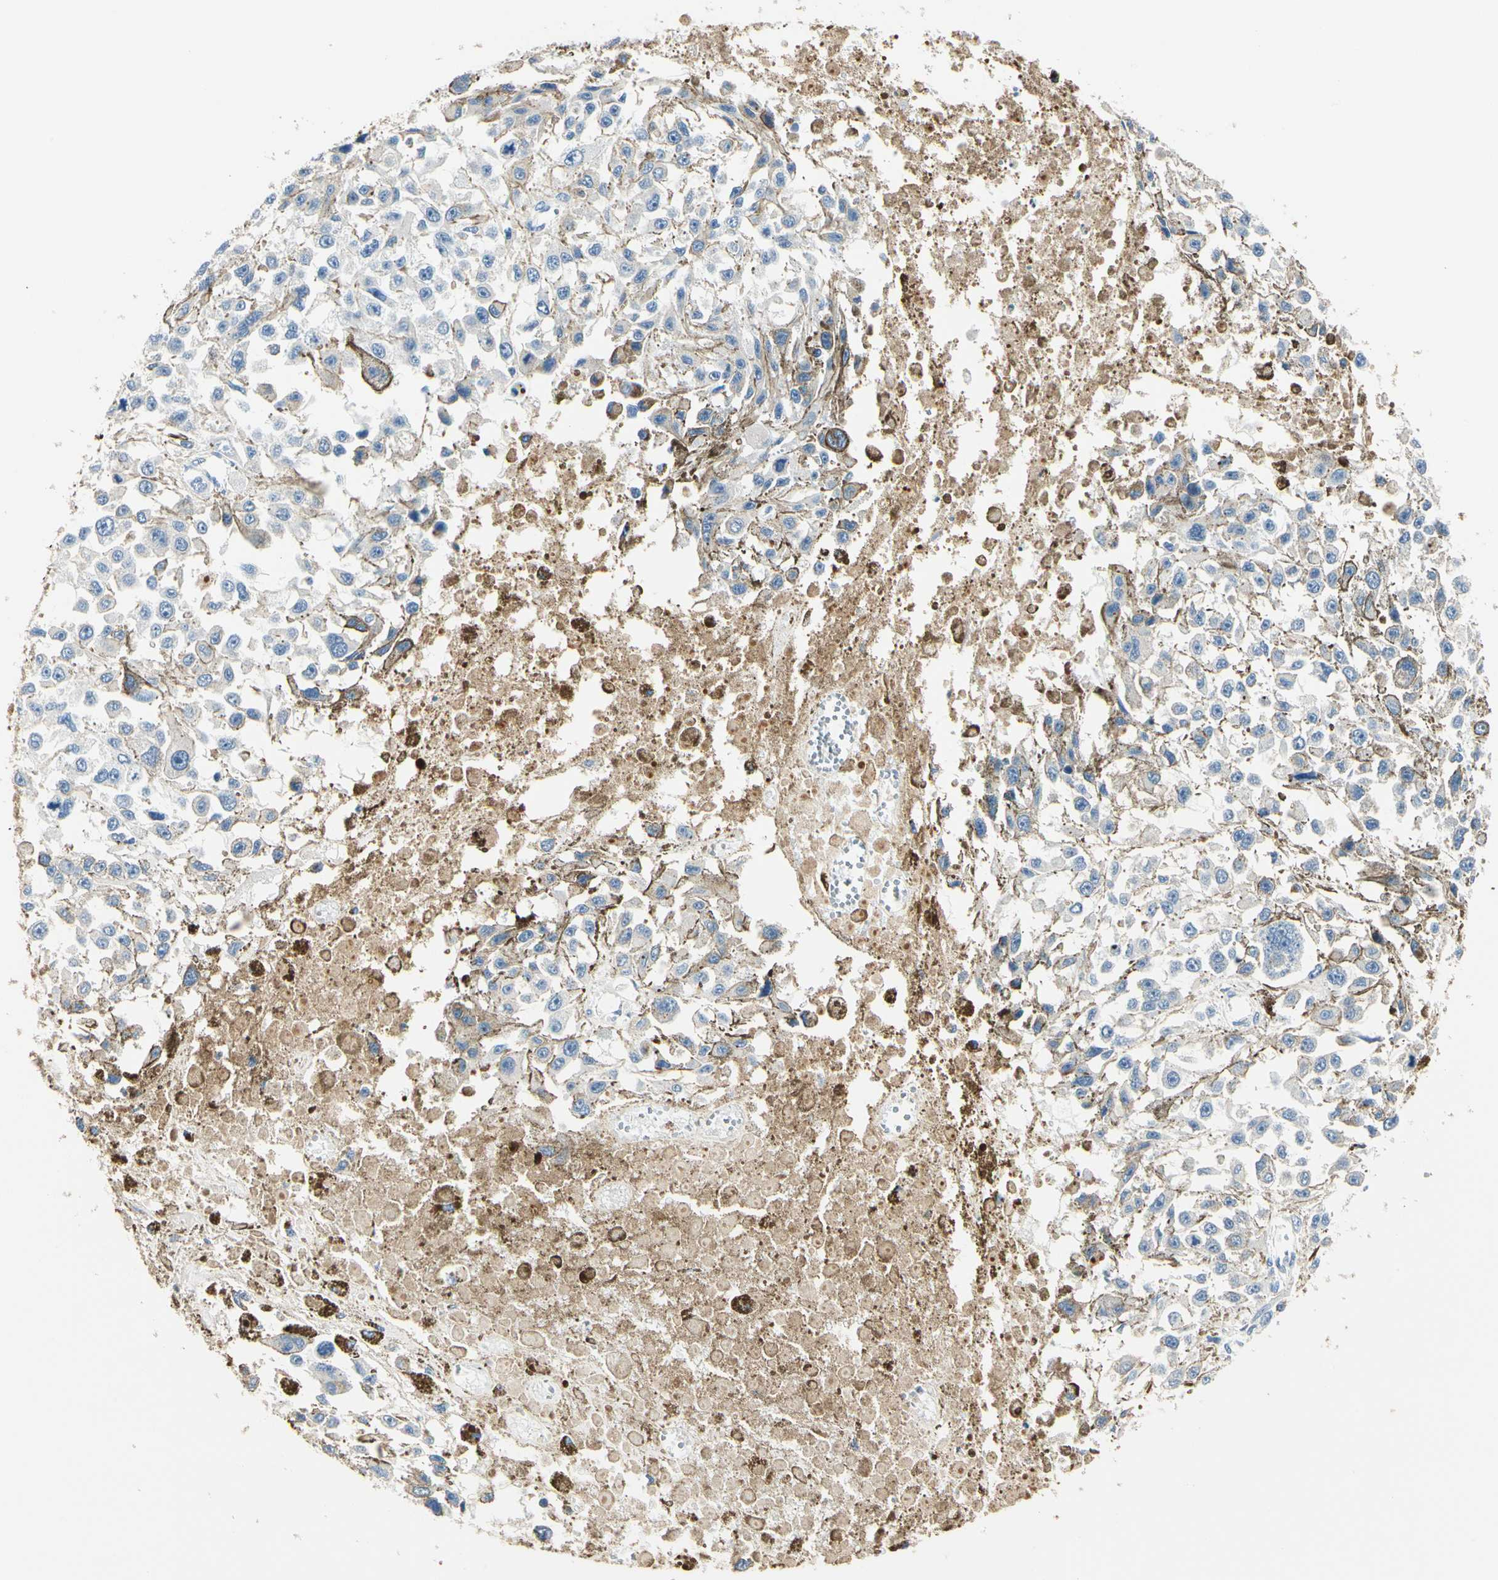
{"staining": {"intensity": "negative", "quantity": "none", "location": "none"}, "tissue": "melanoma", "cell_type": "Tumor cells", "image_type": "cancer", "snomed": [{"axis": "morphology", "description": "Malignant melanoma, Metastatic site"}, {"axis": "topography", "description": "Lymph node"}], "caption": "Immunohistochemistry (IHC) of human malignant melanoma (metastatic site) shows no staining in tumor cells.", "gene": "TGFBR3", "patient": {"sex": "male", "age": 59}}